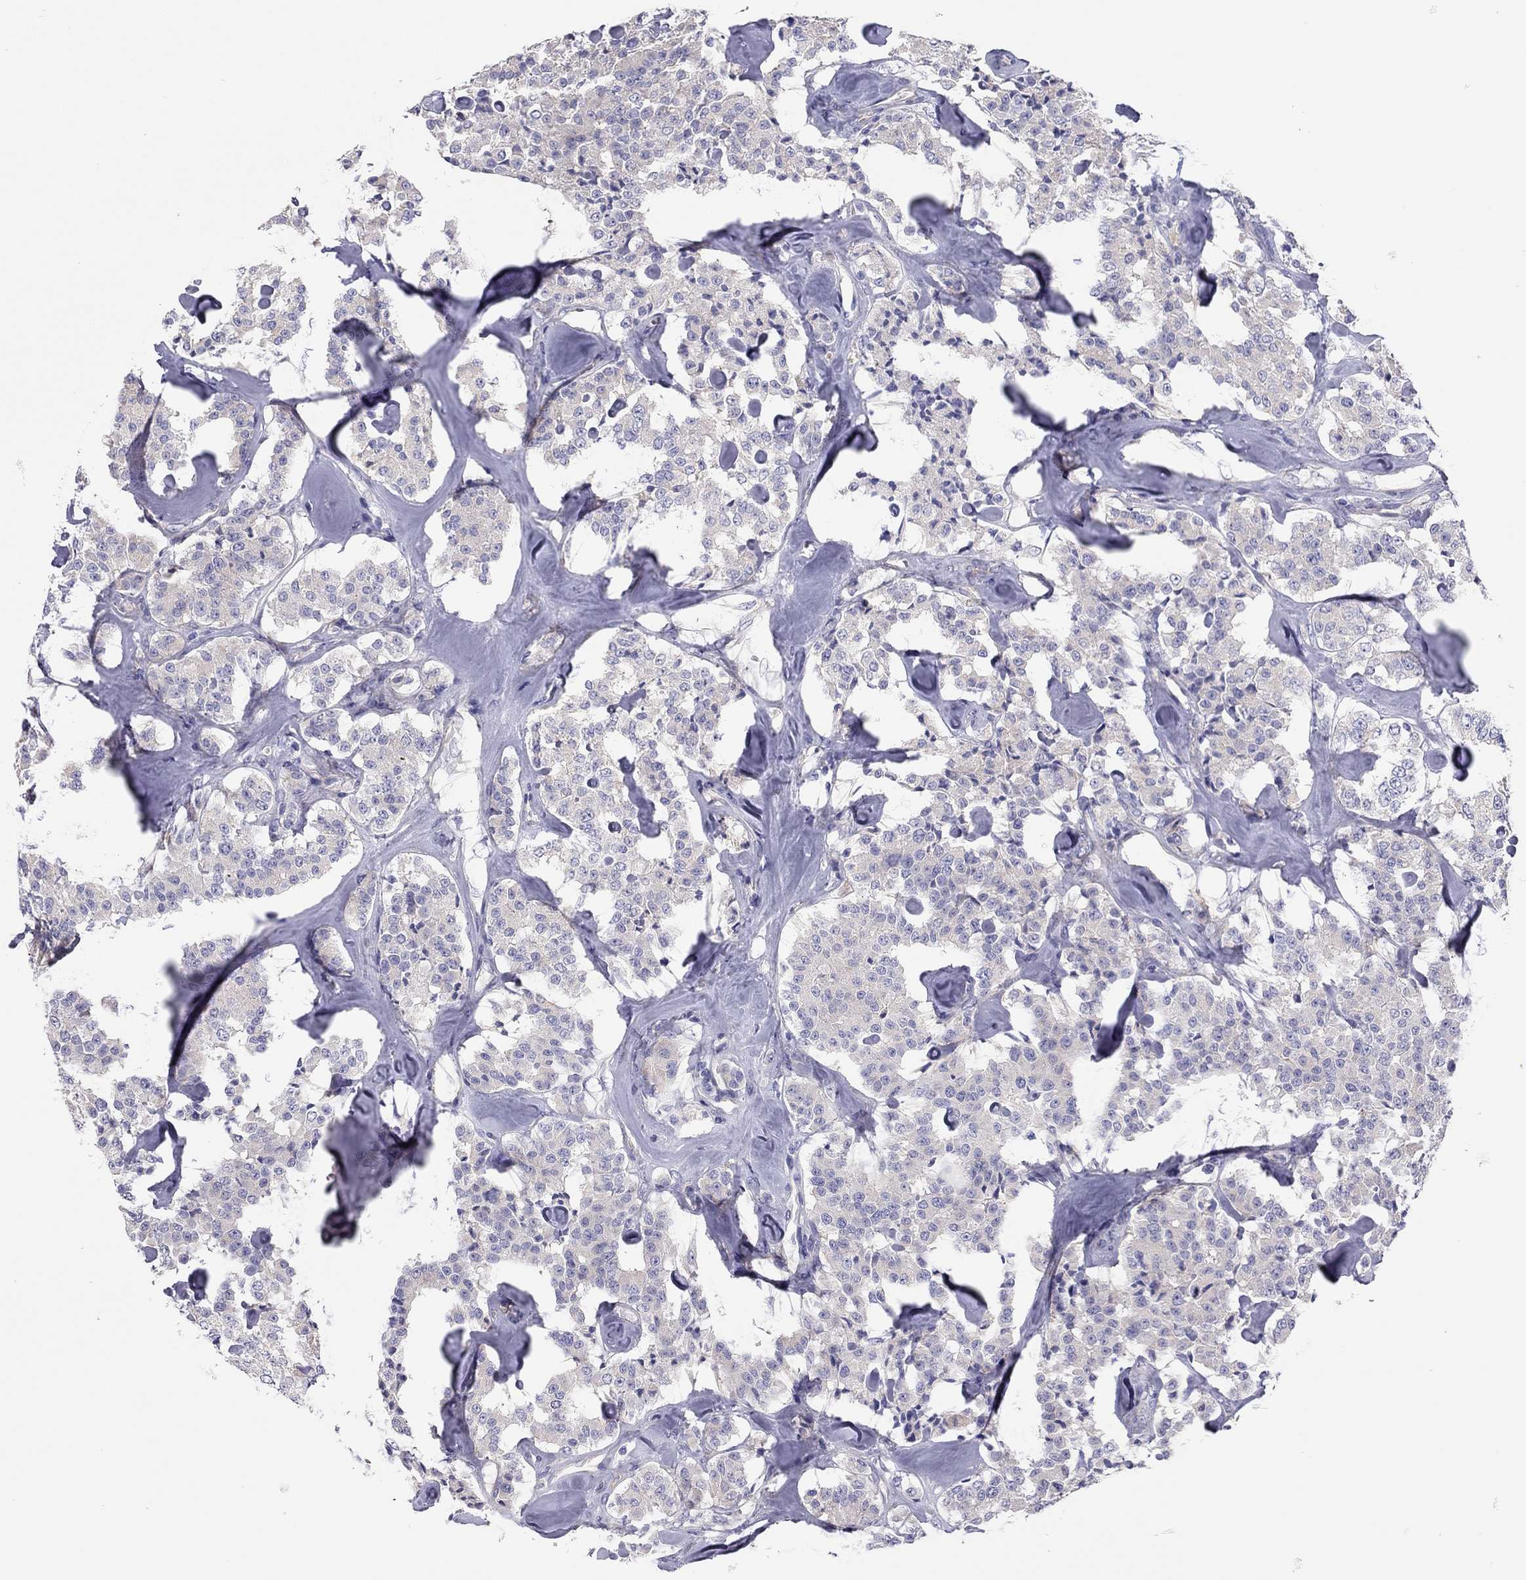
{"staining": {"intensity": "negative", "quantity": "none", "location": "none"}, "tissue": "carcinoid", "cell_type": "Tumor cells", "image_type": "cancer", "snomed": [{"axis": "morphology", "description": "Carcinoid, malignant, NOS"}, {"axis": "topography", "description": "Pancreas"}], "caption": "DAB immunohistochemical staining of carcinoid (malignant) exhibits no significant positivity in tumor cells.", "gene": "SCARB1", "patient": {"sex": "male", "age": 41}}